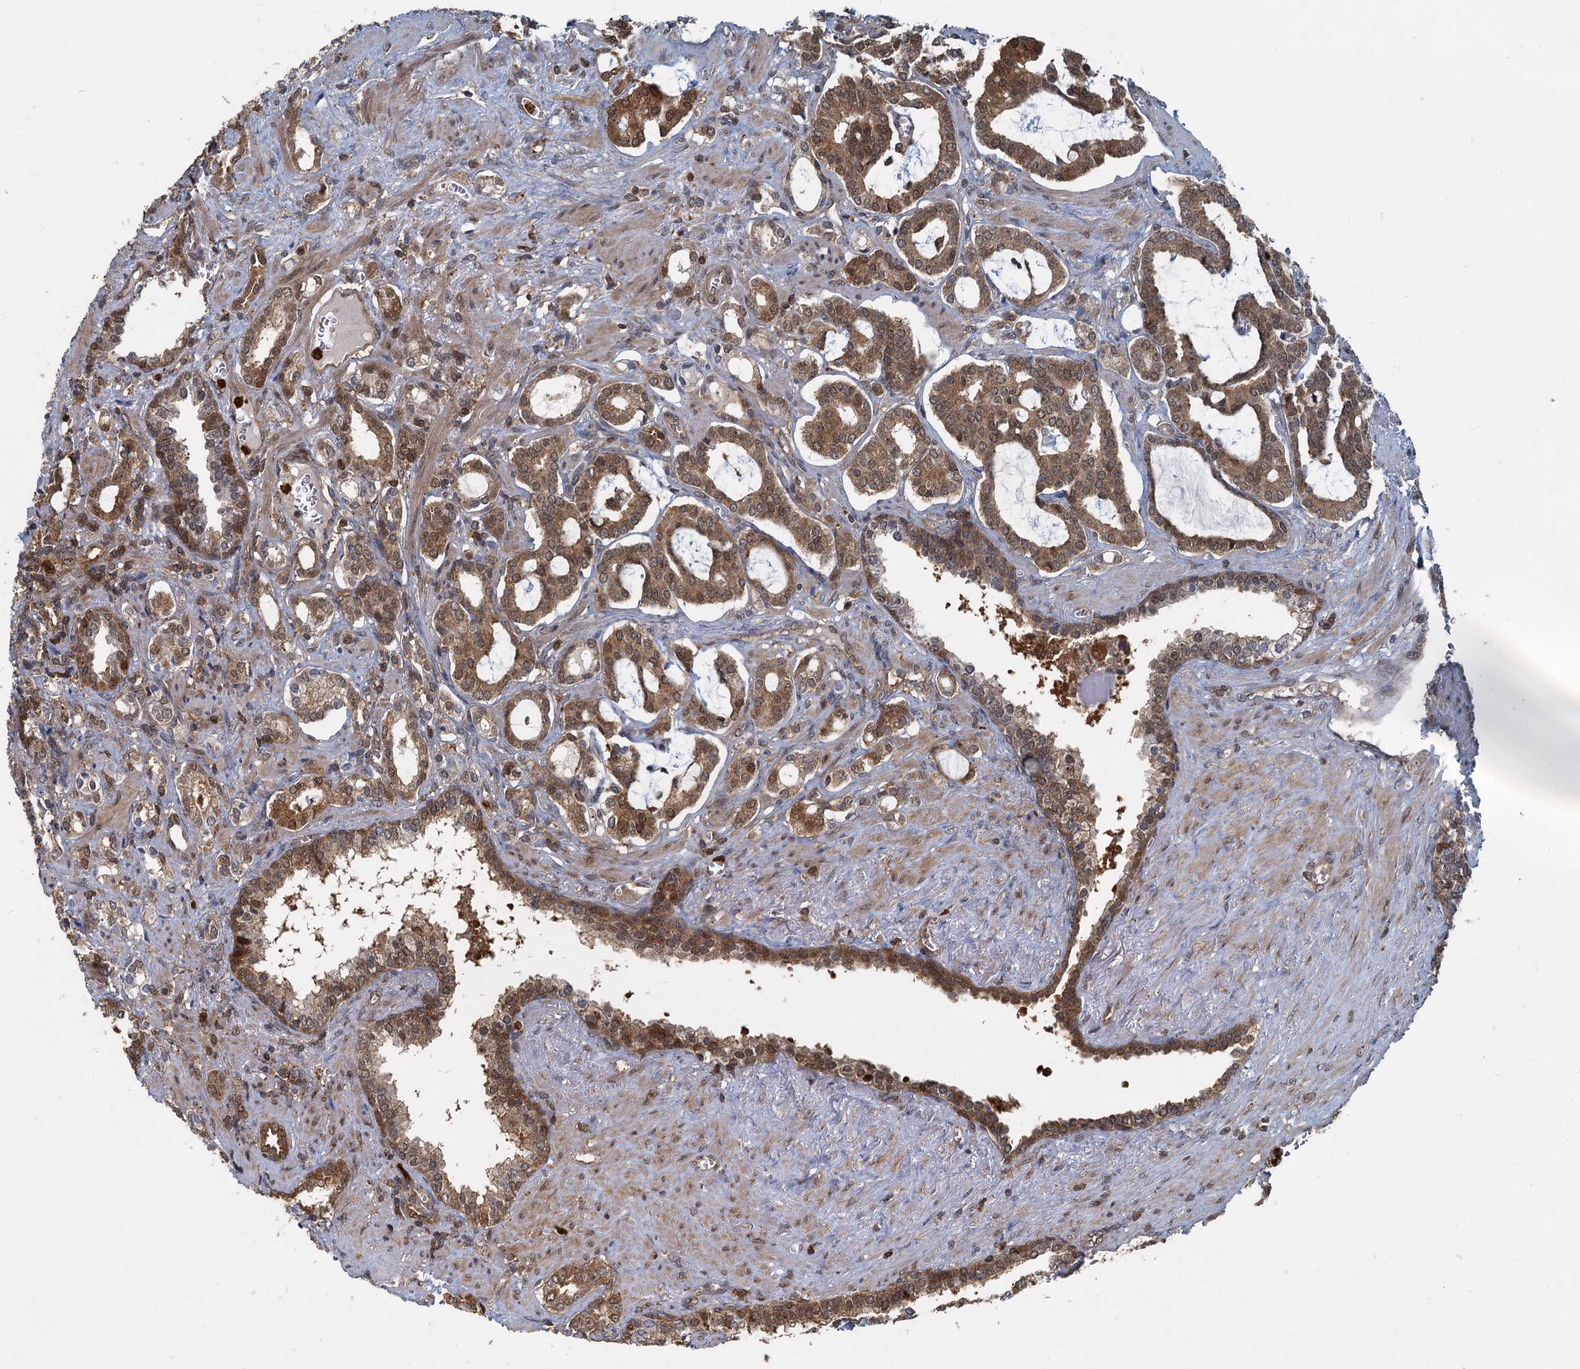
{"staining": {"intensity": "strong", "quantity": ">75%", "location": "cytoplasmic/membranous"}, "tissue": "prostate cancer", "cell_type": "Tumor cells", "image_type": "cancer", "snomed": [{"axis": "morphology", "description": "Adenocarcinoma, High grade"}, {"axis": "topography", "description": "Prostate and seminal vesicle, NOS"}], "caption": "A high-resolution micrograph shows immunohistochemistry staining of prostate high-grade adenocarcinoma, which displays strong cytoplasmic/membranous expression in about >75% of tumor cells.", "gene": "GPI", "patient": {"sex": "male", "age": 67}}